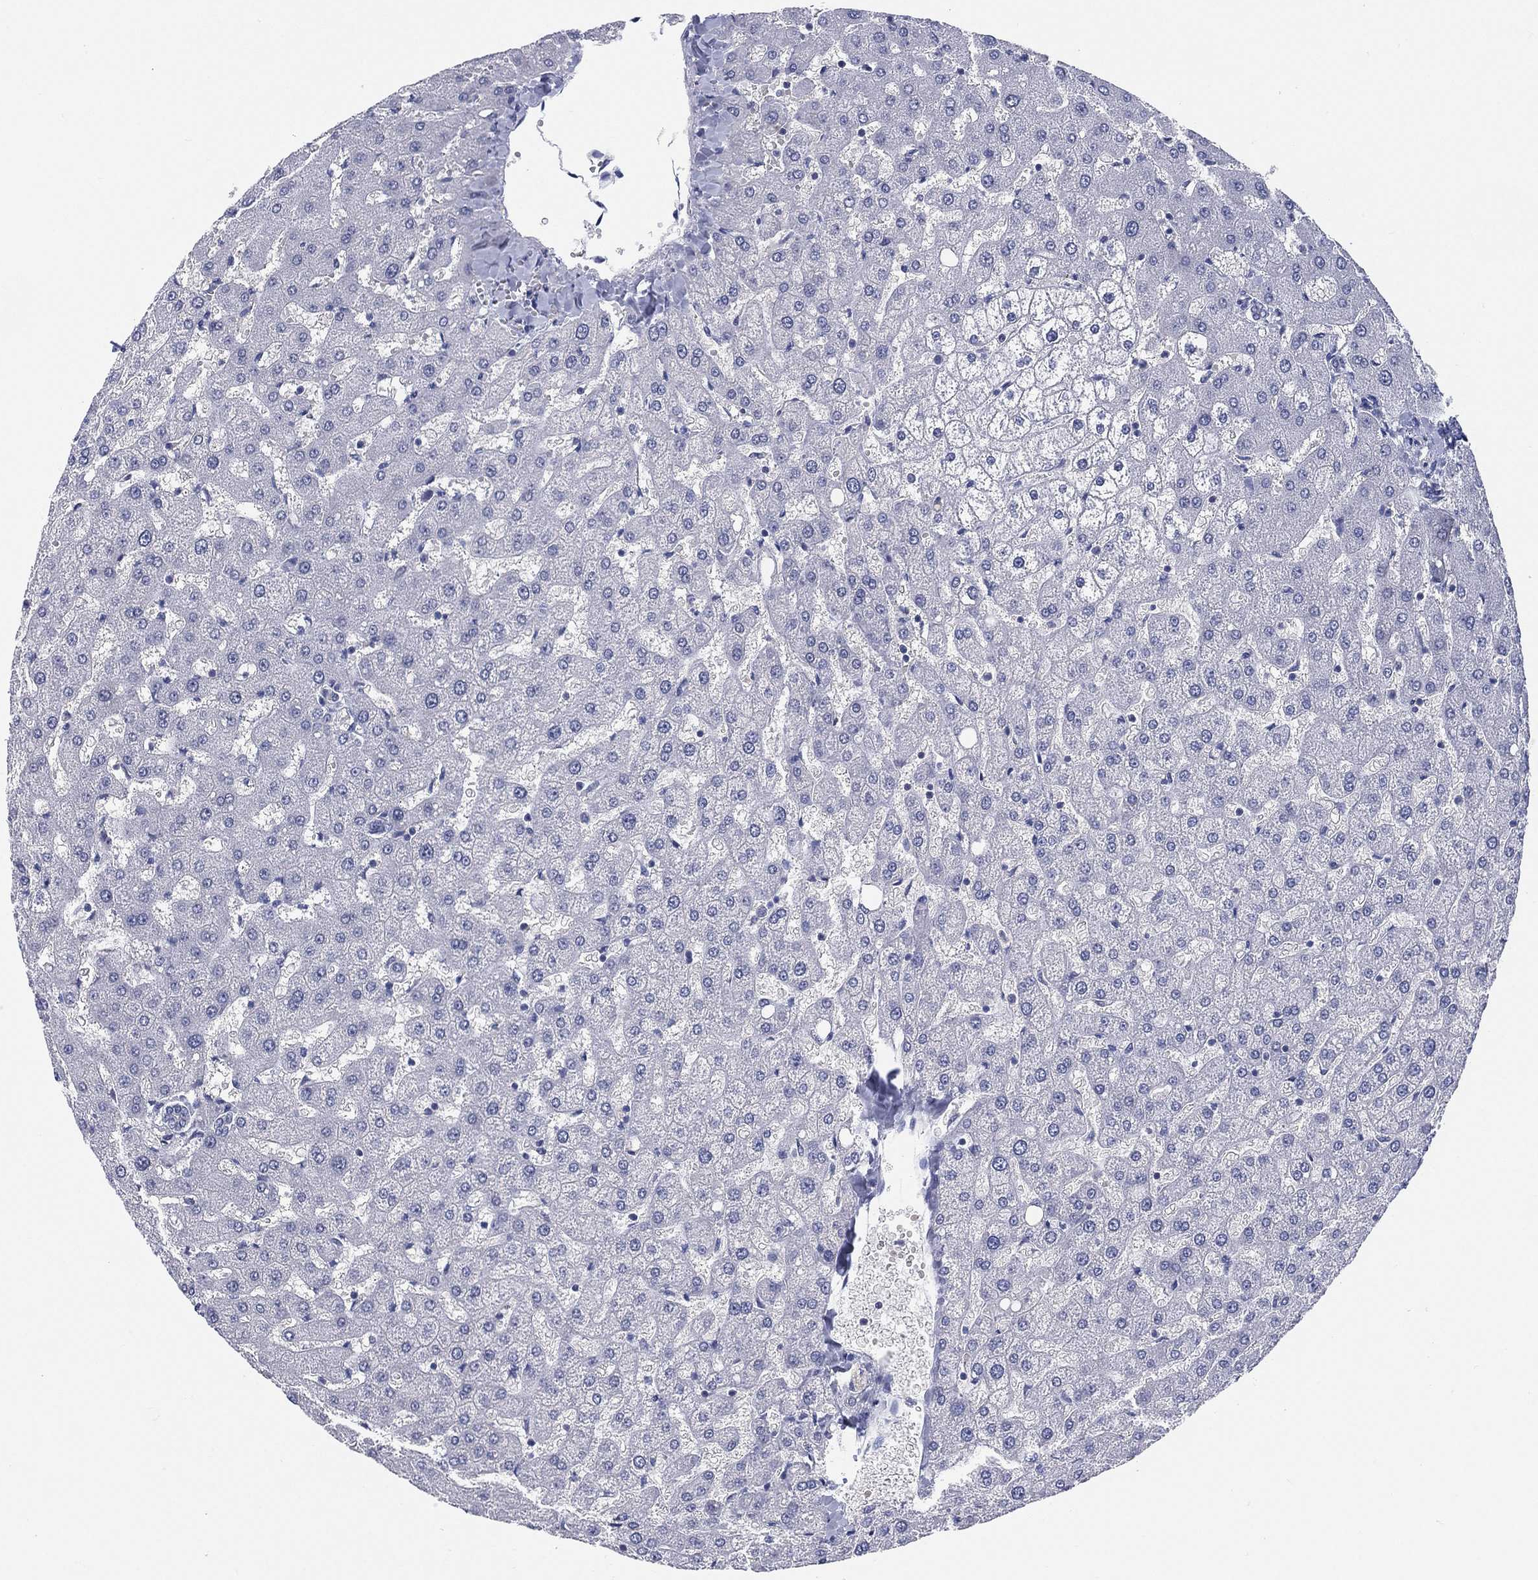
{"staining": {"intensity": "negative", "quantity": "none", "location": "none"}, "tissue": "liver", "cell_type": "Cholangiocytes", "image_type": "normal", "snomed": [{"axis": "morphology", "description": "Normal tissue, NOS"}, {"axis": "topography", "description": "Liver"}], "caption": "Immunohistochemistry (IHC) of unremarkable liver displays no positivity in cholangiocytes.", "gene": "C5orf46", "patient": {"sex": "female", "age": 50}}